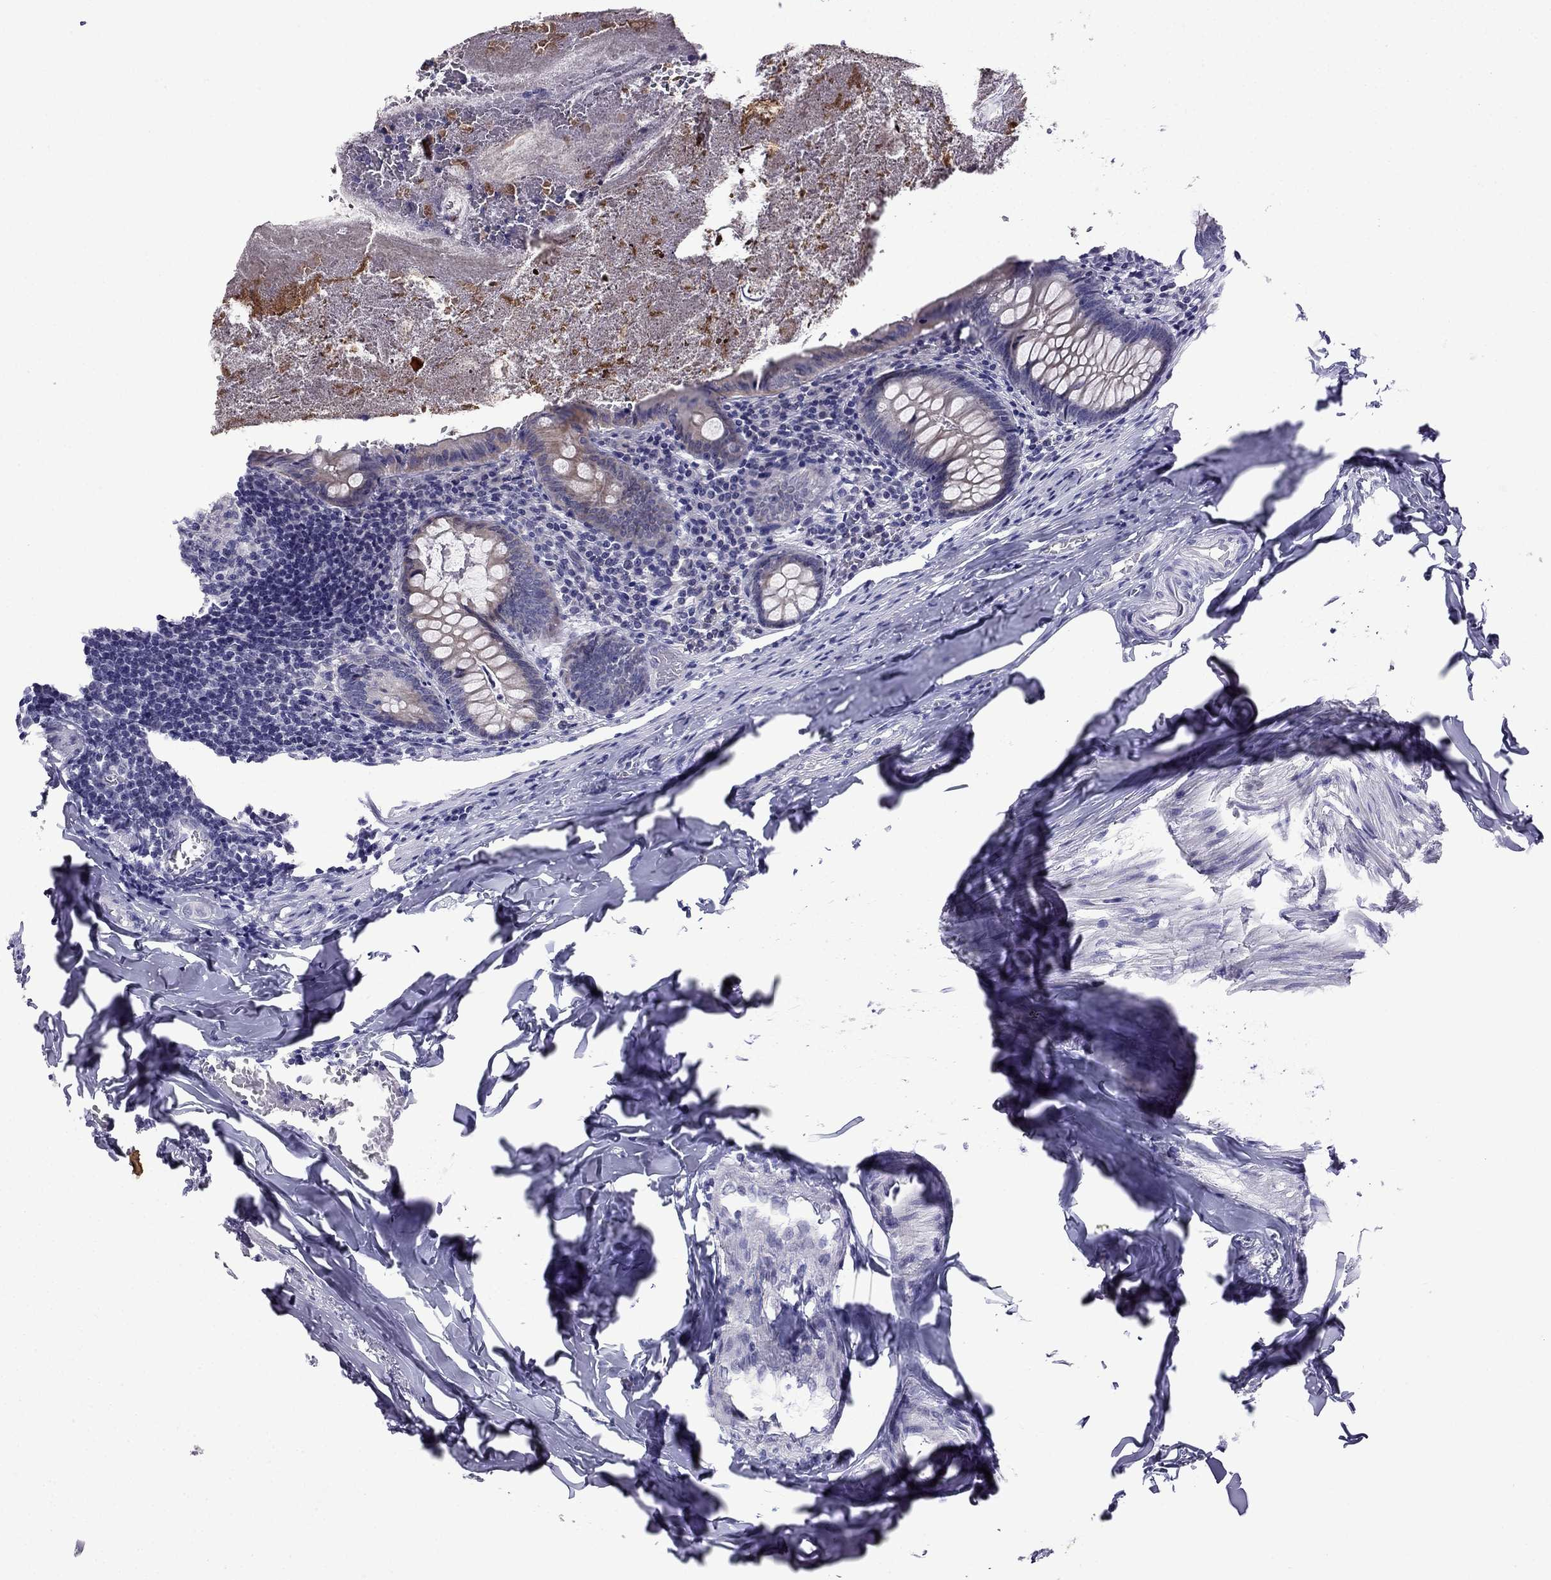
{"staining": {"intensity": "weak", "quantity": ">75%", "location": "cytoplasmic/membranous"}, "tissue": "appendix", "cell_type": "Glandular cells", "image_type": "normal", "snomed": [{"axis": "morphology", "description": "Normal tissue, NOS"}, {"axis": "topography", "description": "Appendix"}], "caption": "High-magnification brightfield microscopy of unremarkable appendix stained with DAB (3,3'-diaminobenzidine) (brown) and counterstained with hematoxylin (blue). glandular cells exhibit weak cytoplasmic/membranous staining is identified in approximately>75% of cells.", "gene": "POM121L12", "patient": {"sex": "female", "age": 23}}